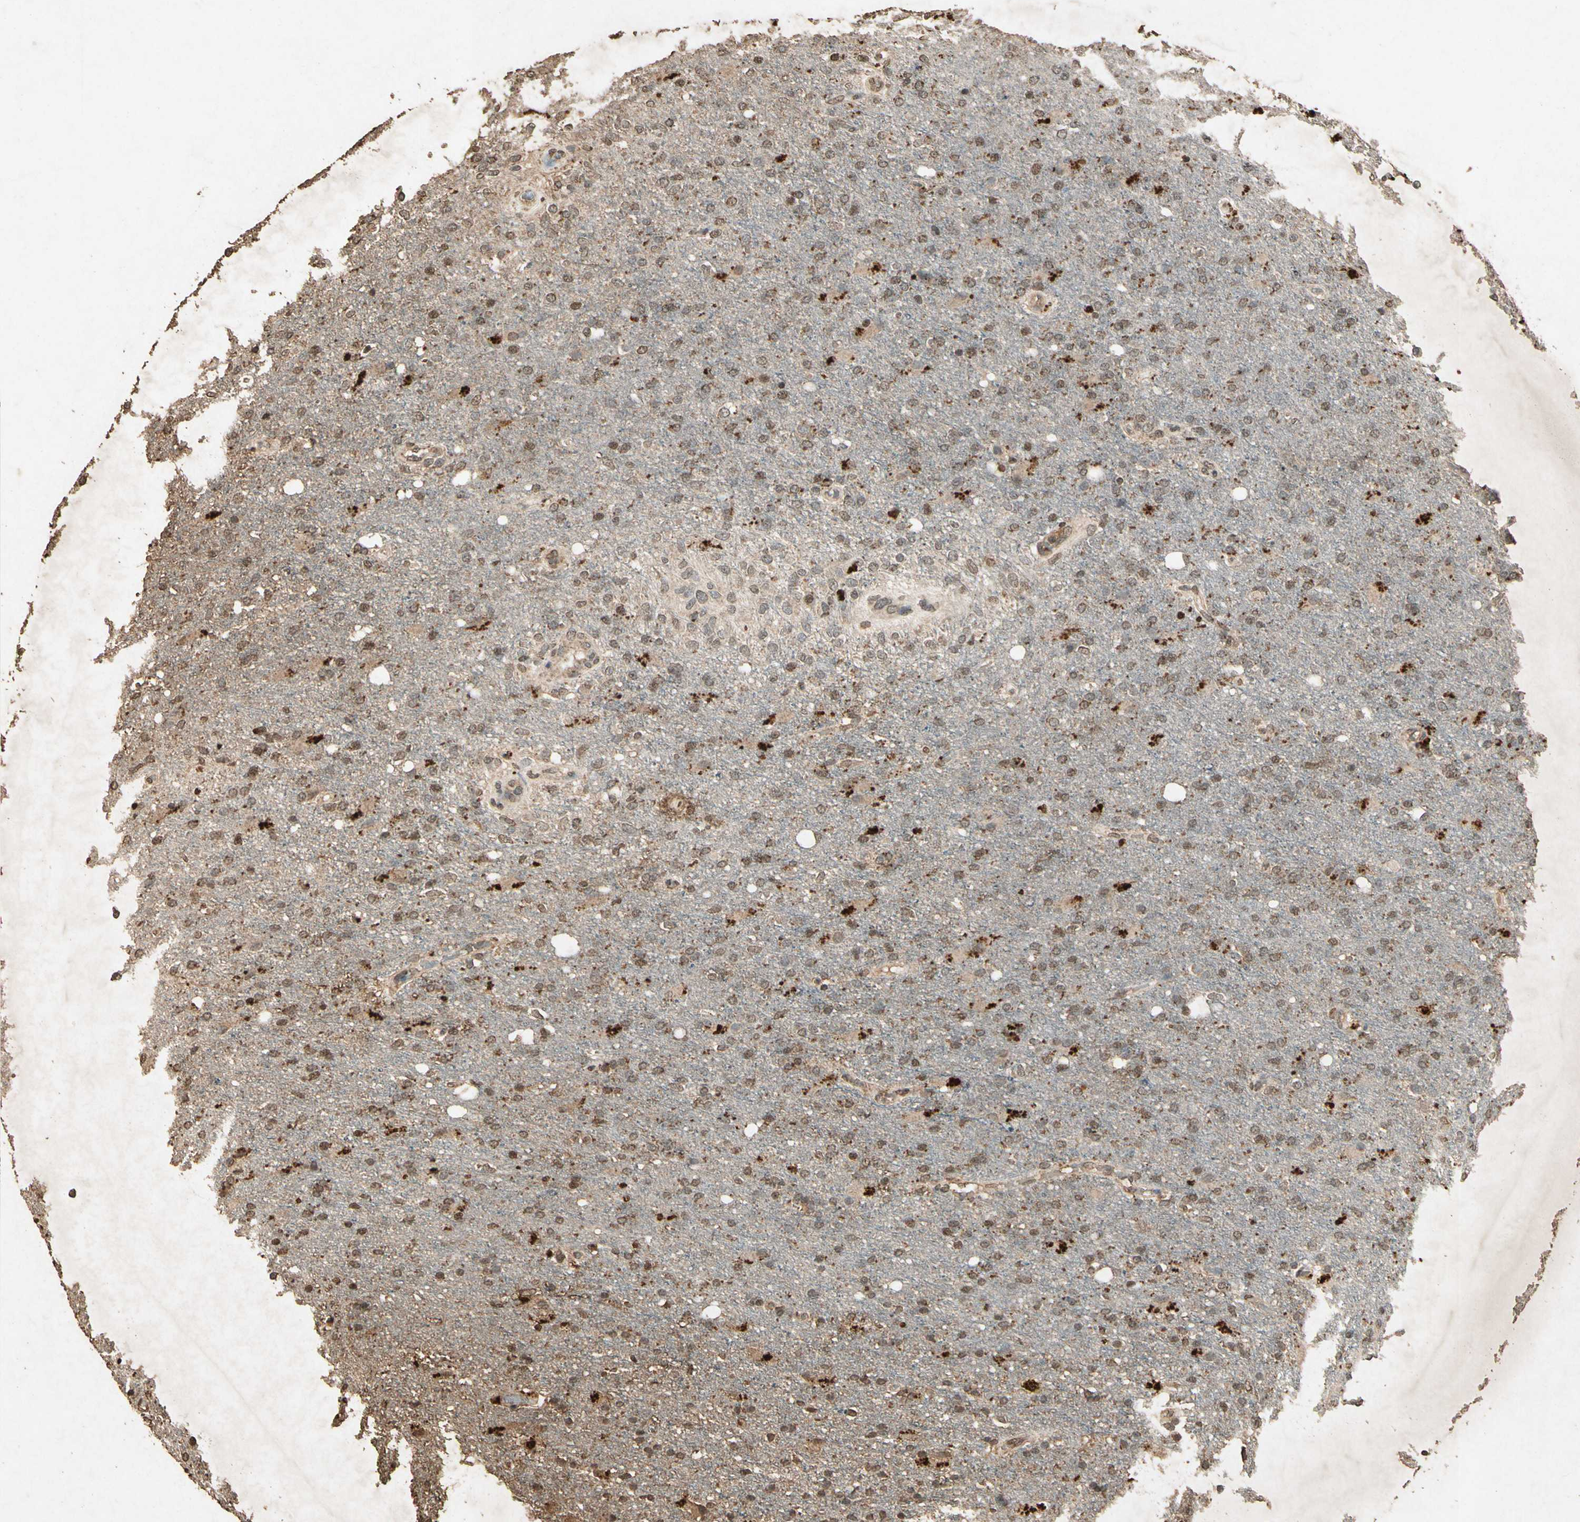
{"staining": {"intensity": "weak", "quantity": "25%-75%", "location": "cytoplasmic/membranous"}, "tissue": "glioma", "cell_type": "Tumor cells", "image_type": "cancer", "snomed": [{"axis": "morphology", "description": "Normal tissue, NOS"}, {"axis": "morphology", "description": "Glioma, malignant, High grade"}, {"axis": "topography", "description": "Cerebral cortex"}], "caption": "Immunohistochemical staining of malignant glioma (high-grade) demonstrates low levels of weak cytoplasmic/membranous staining in approximately 25%-75% of tumor cells. Nuclei are stained in blue.", "gene": "GC", "patient": {"sex": "male", "age": 77}}